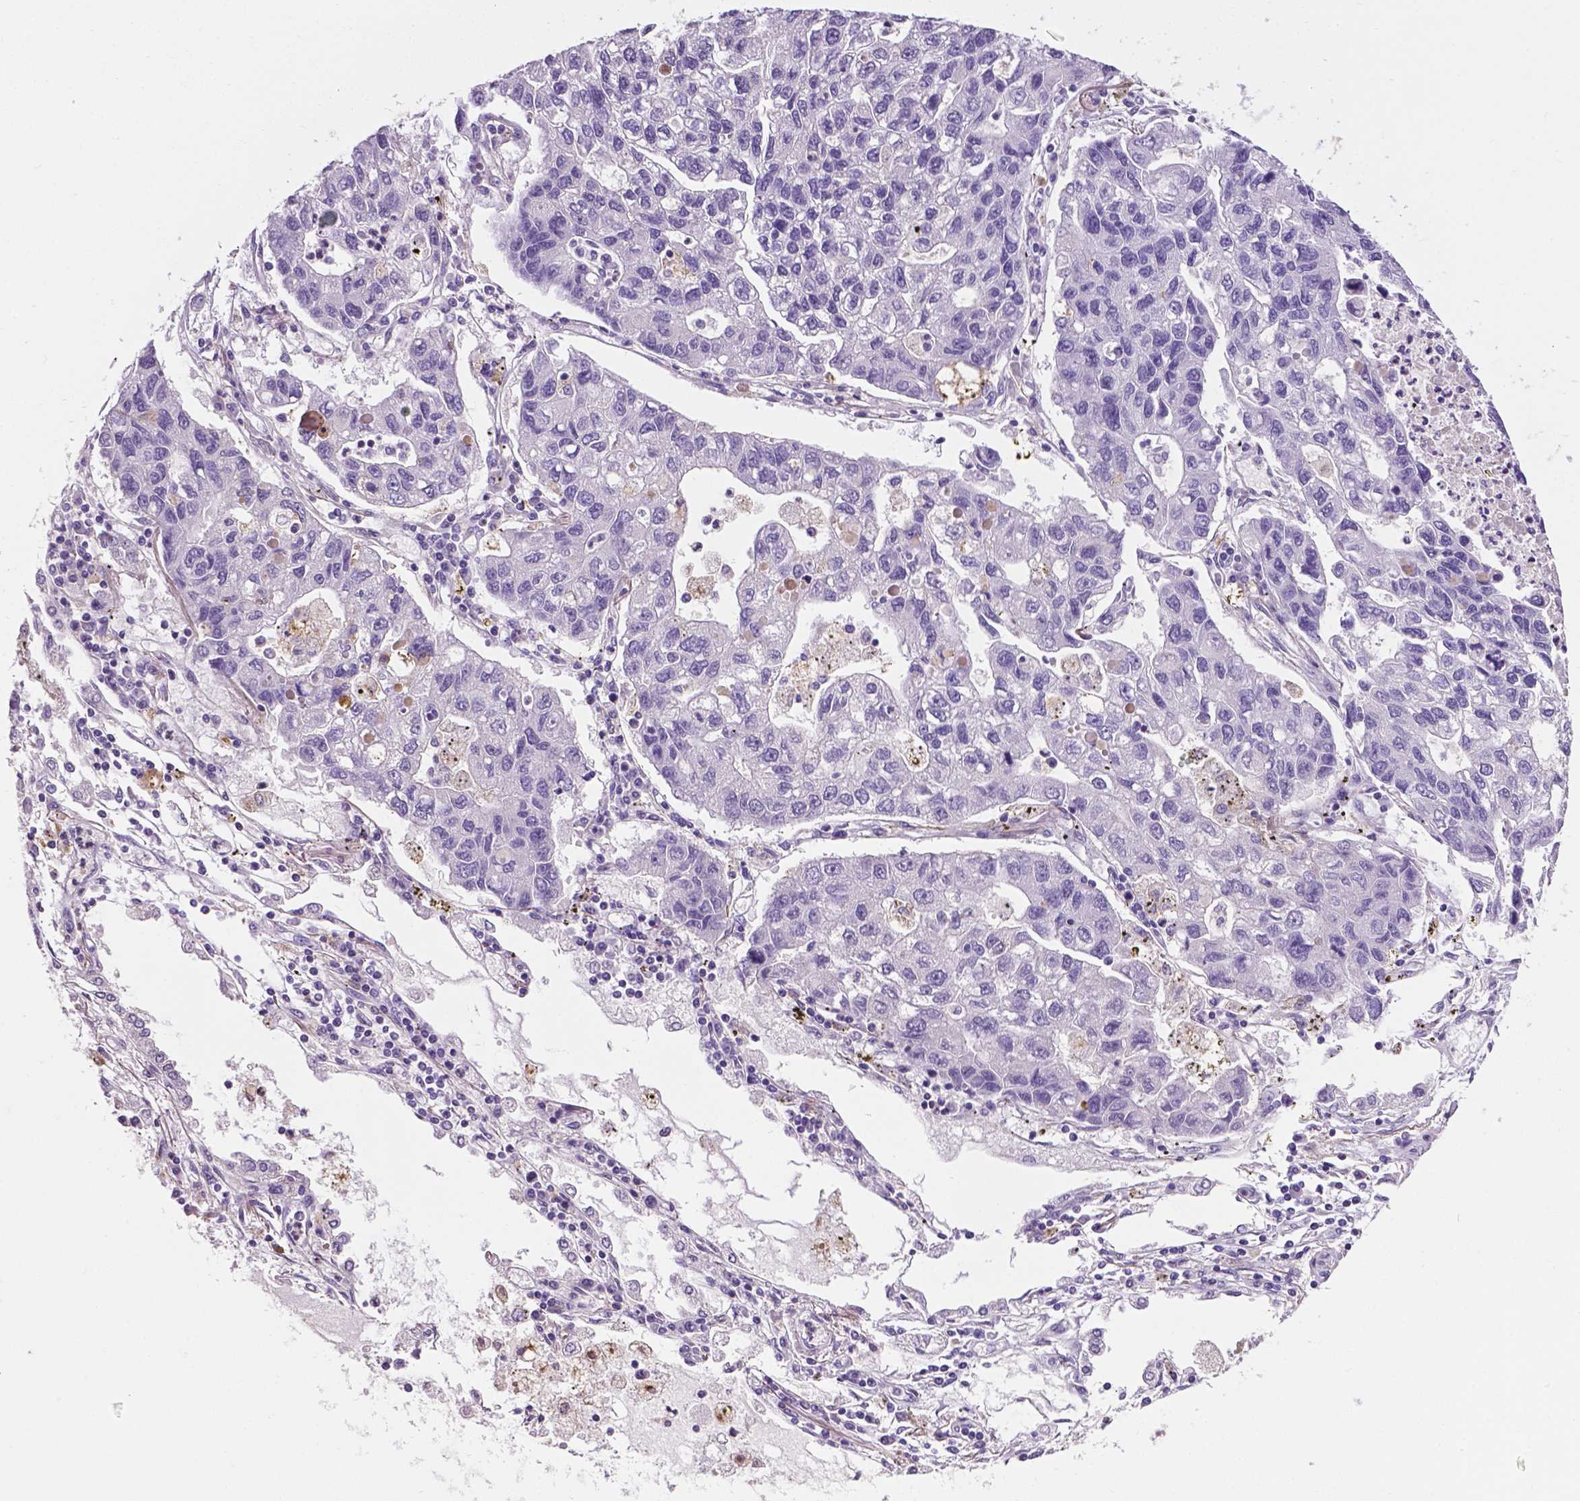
{"staining": {"intensity": "negative", "quantity": "none", "location": "none"}, "tissue": "lung cancer", "cell_type": "Tumor cells", "image_type": "cancer", "snomed": [{"axis": "morphology", "description": "Adenocarcinoma, NOS"}, {"axis": "topography", "description": "Bronchus"}, {"axis": "topography", "description": "Lung"}], "caption": "DAB (3,3'-diaminobenzidine) immunohistochemical staining of human lung cancer displays no significant positivity in tumor cells.", "gene": "APOE", "patient": {"sex": "female", "age": 51}}